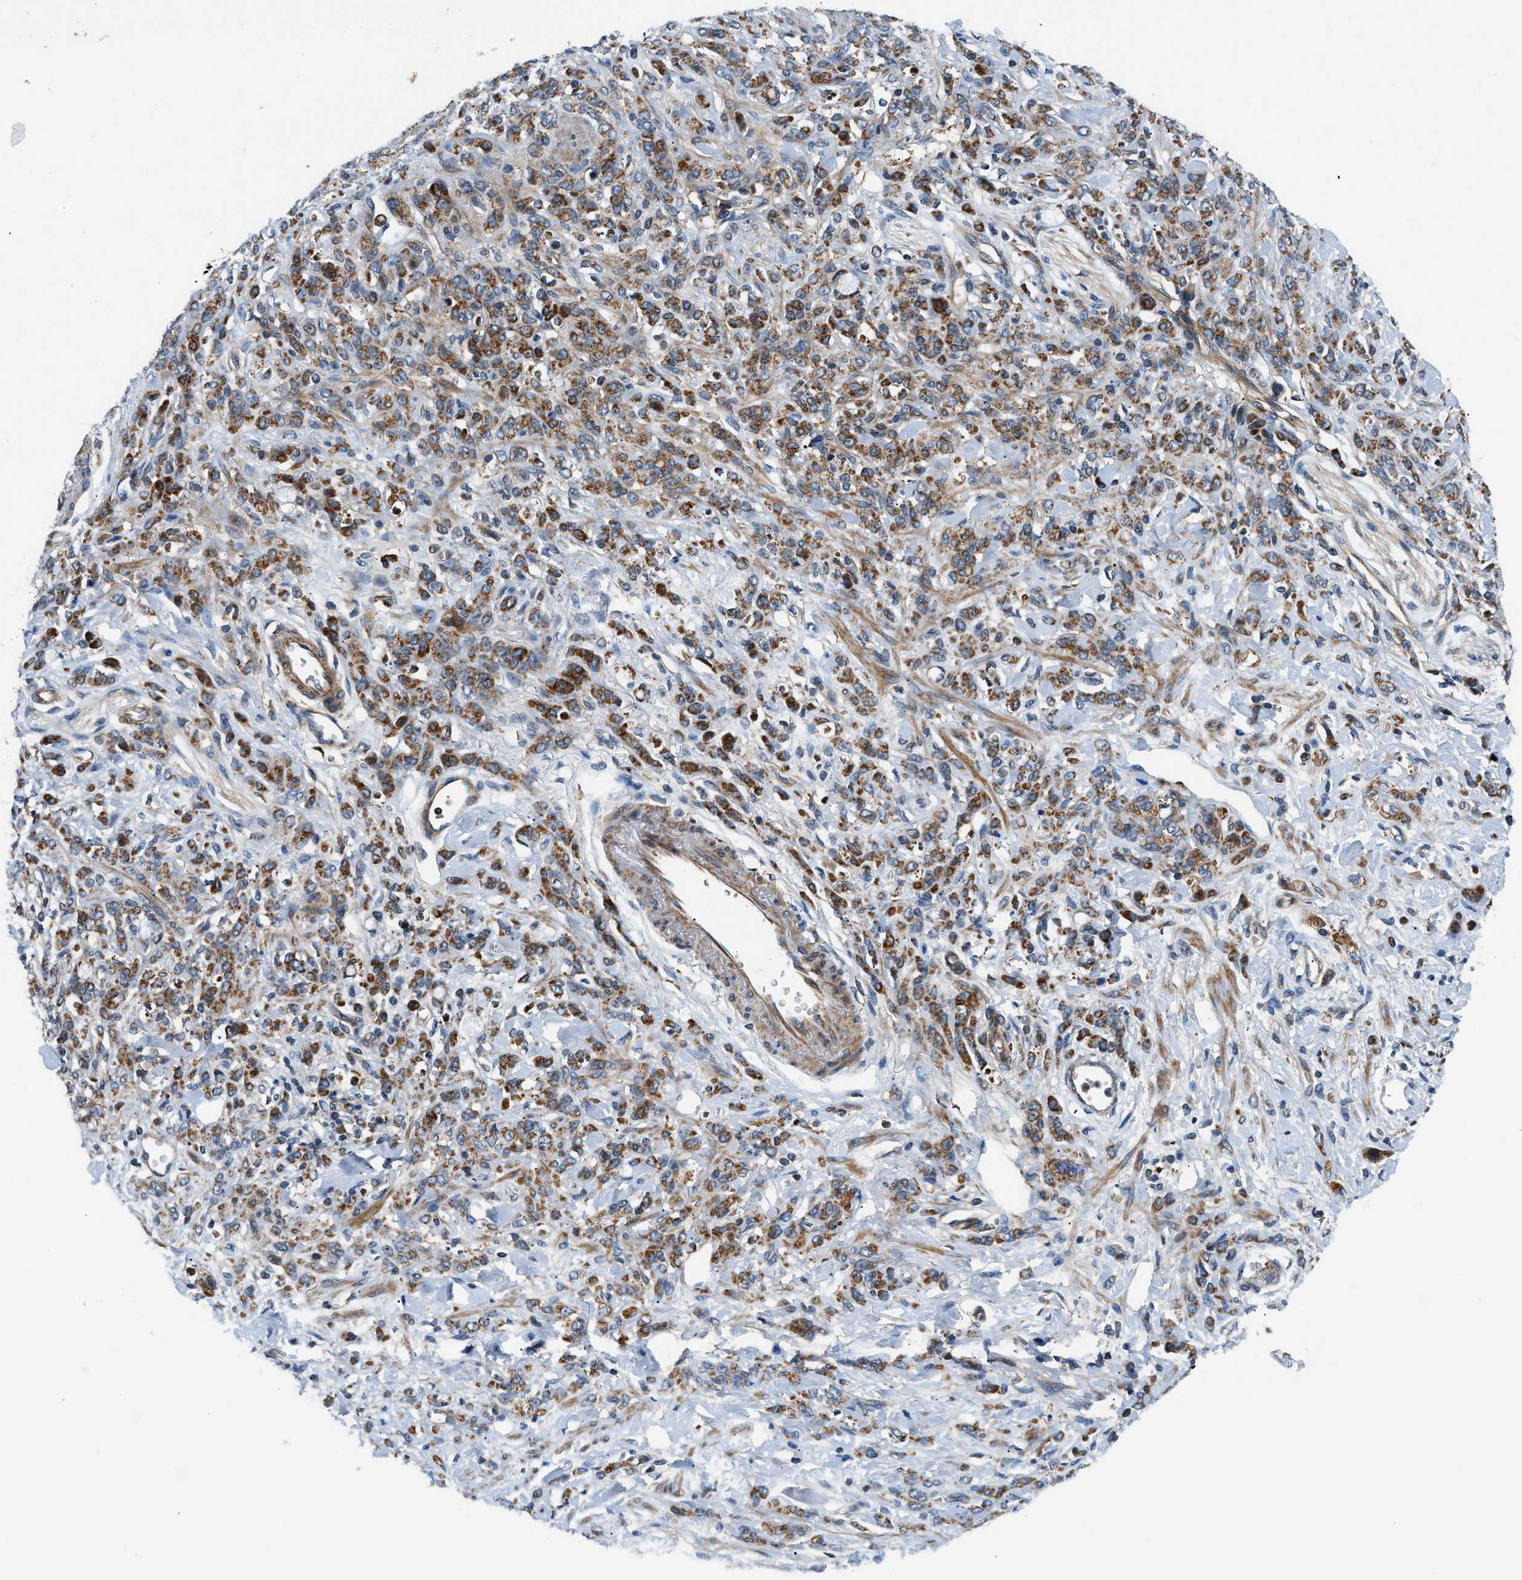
{"staining": {"intensity": "moderate", "quantity": ">75%", "location": "cytoplasmic/membranous"}, "tissue": "stomach cancer", "cell_type": "Tumor cells", "image_type": "cancer", "snomed": [{"axis": "morphology", "description": "Normal tissue, NOS"}, {"axis": "morphology", "description": "Adenocarcinoma, NOS"}, {"axis": "topography", "description": "Stomach"}], "caption": "Stomach adenocarcinoma stained for a protein shows moderate cytoplasmic/membranous positivity in tumor cells.", "gene": "DHODH", "patient": {"sex": "male", "age": 82}}